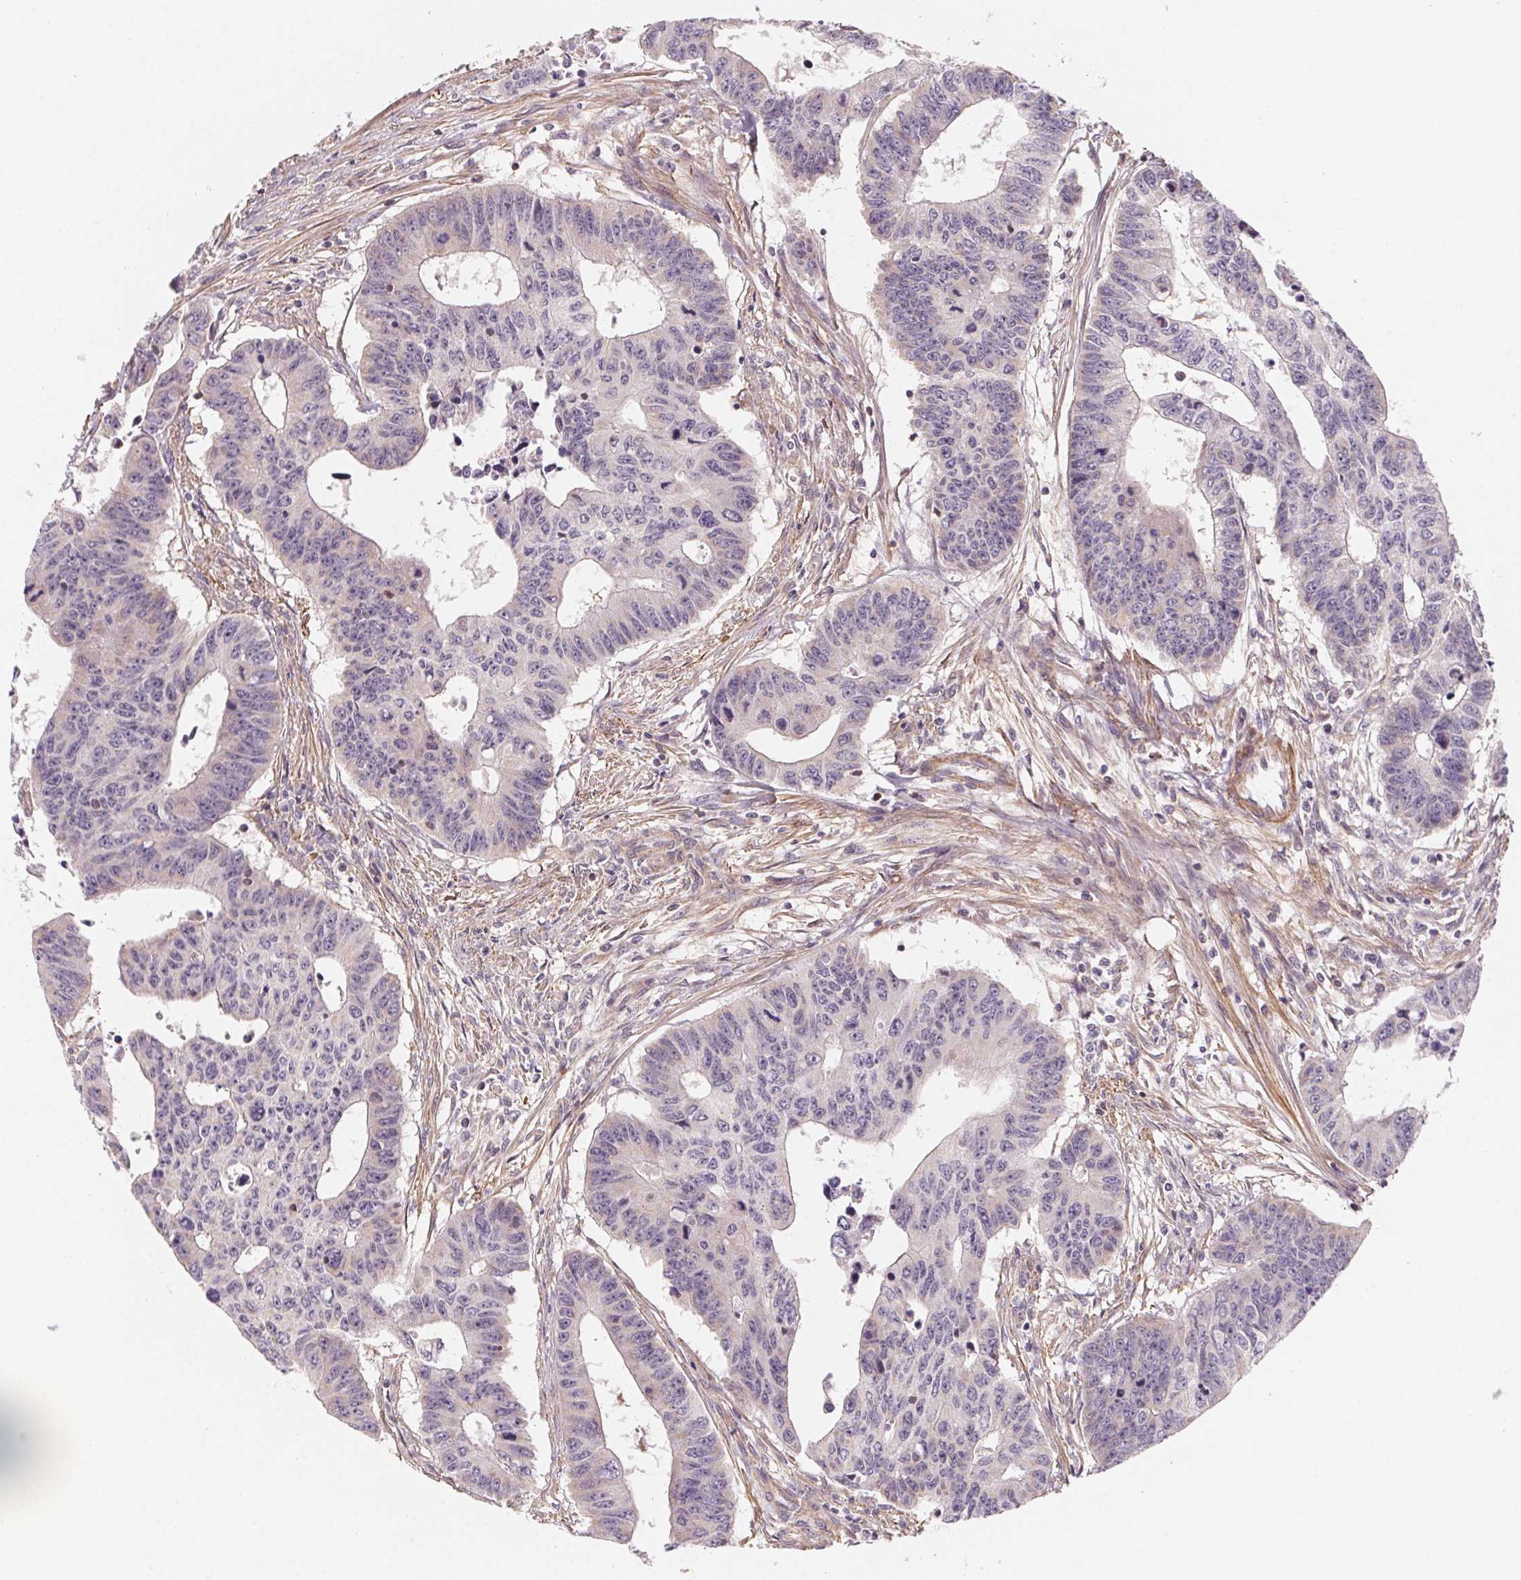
{"staining": {"intensity": "weak", "quantity": "<25%", "location": "cytoplasmic/membranous"}, "tissue": "colorectal cancer", "cell_type": "Tumor cells", "image_type": "cancer", "snomed": [{"axis": "morphology", "description": "Adenocarcinoma, NOS"}, {"axis": "topography", "description": "Rectum"}], "caption": "Immunohistochemistry (IHC) histopathology image of colorectal cancer (adenocarcinoma) stained for a protein (brown), which displays no expression in tumor cells.", "gene": "CCDC112", "patient": {"sex": "female", "age": 85}}